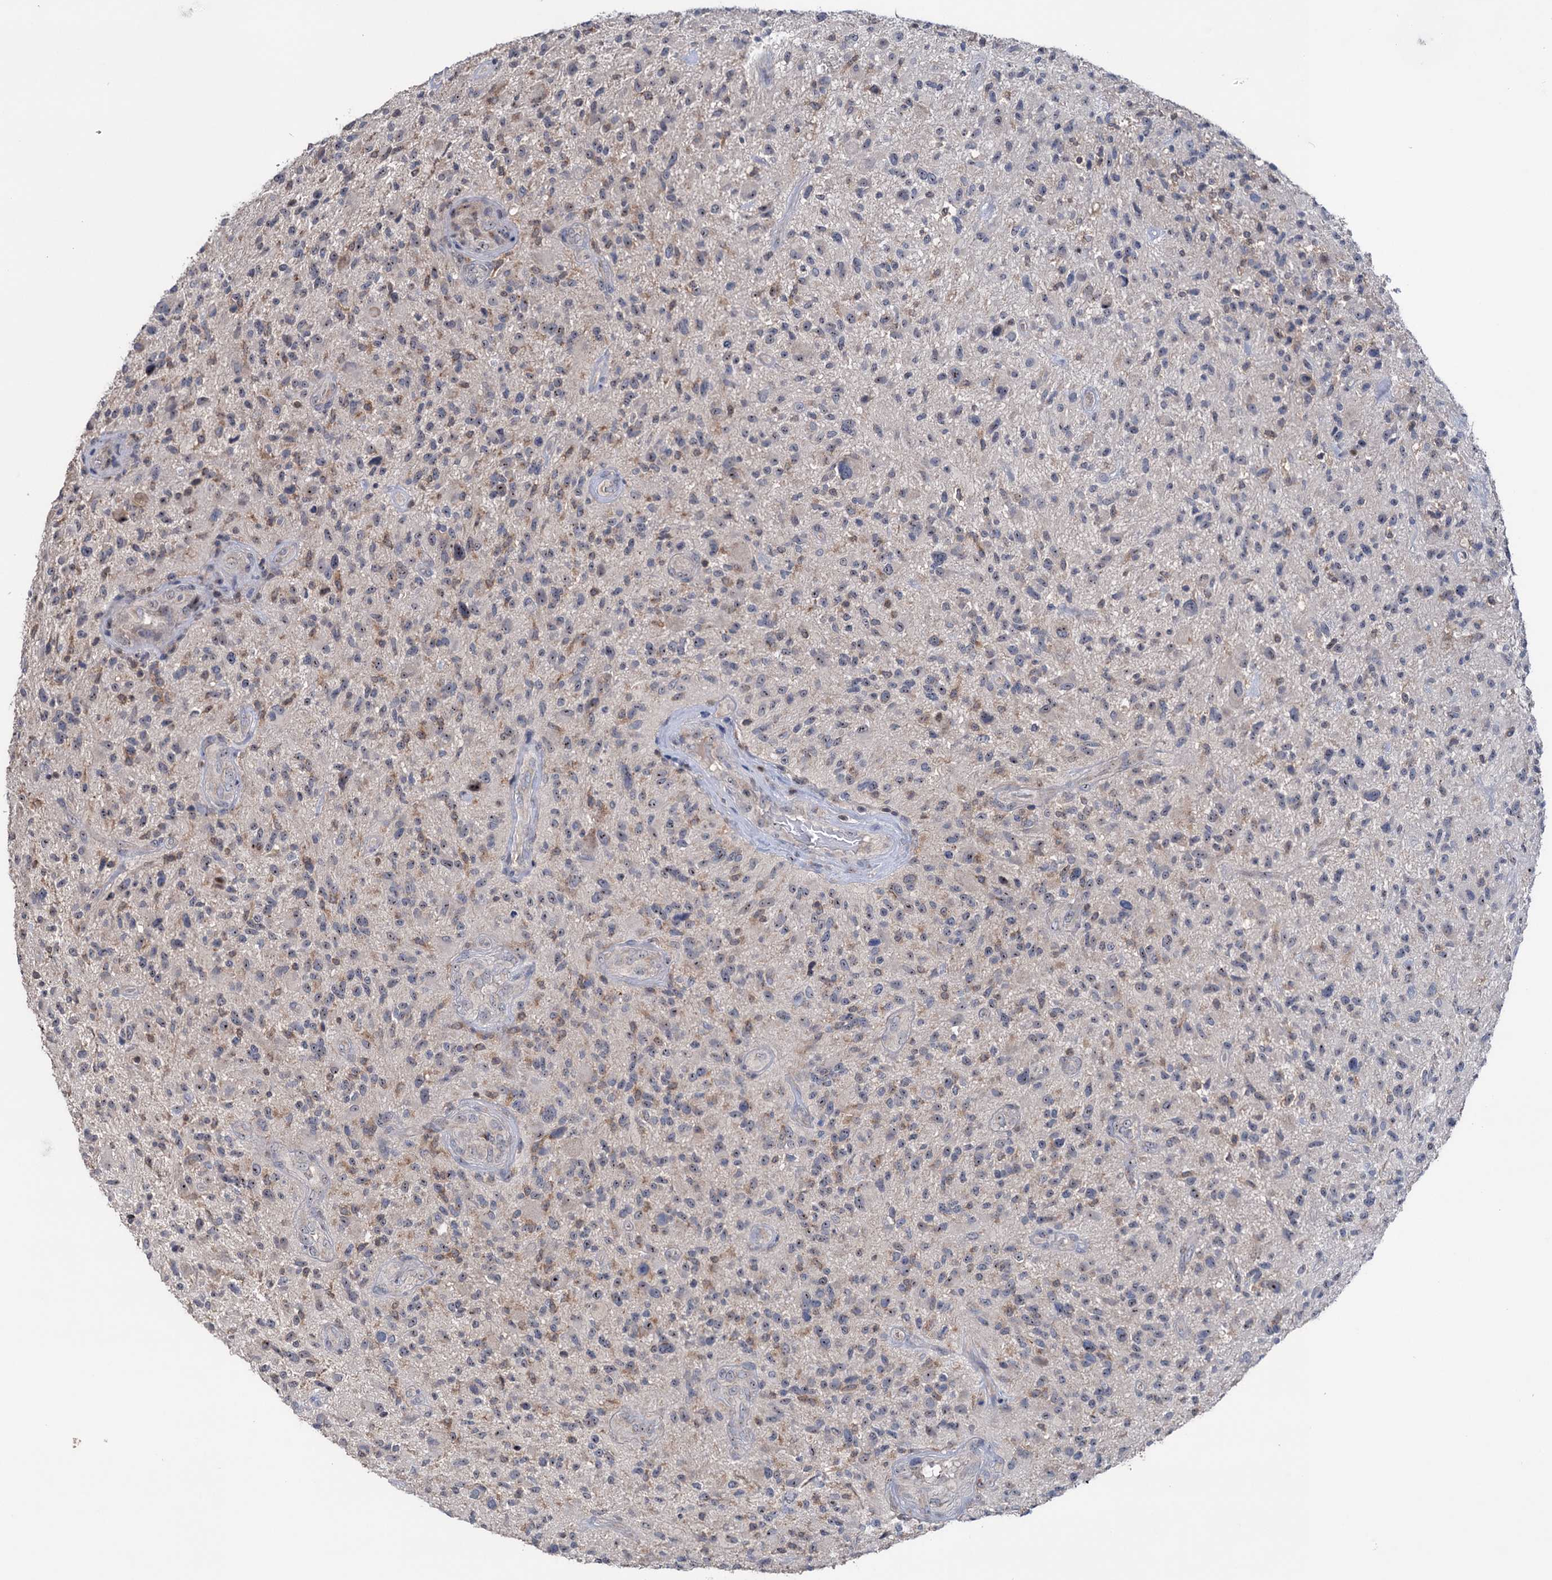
{"staining": {"intensity": "weak", "quantity": ">75%", "location": "cytoplasmic/membranous,nuclear"}, "tissue": "glioma", "cell_type": "Tumor cells", "image_type": "cancer", "snomed": [{"axis": "morphology", "description": "Glioma, malignant, High grade"}, {"axis": "topography", "description": "Brain"}], "caption": "A low amount of weak cytoplasmic/membranous and nuclear staining is identified in about >75% of tumor cells in glioma tissue. (DAB (3,3'-diaminobenzidine) = brown stain, brightfield microscopy at high magnification).", "gene": "HTR3B", "patient": {"sex": "male", "age": 47}}